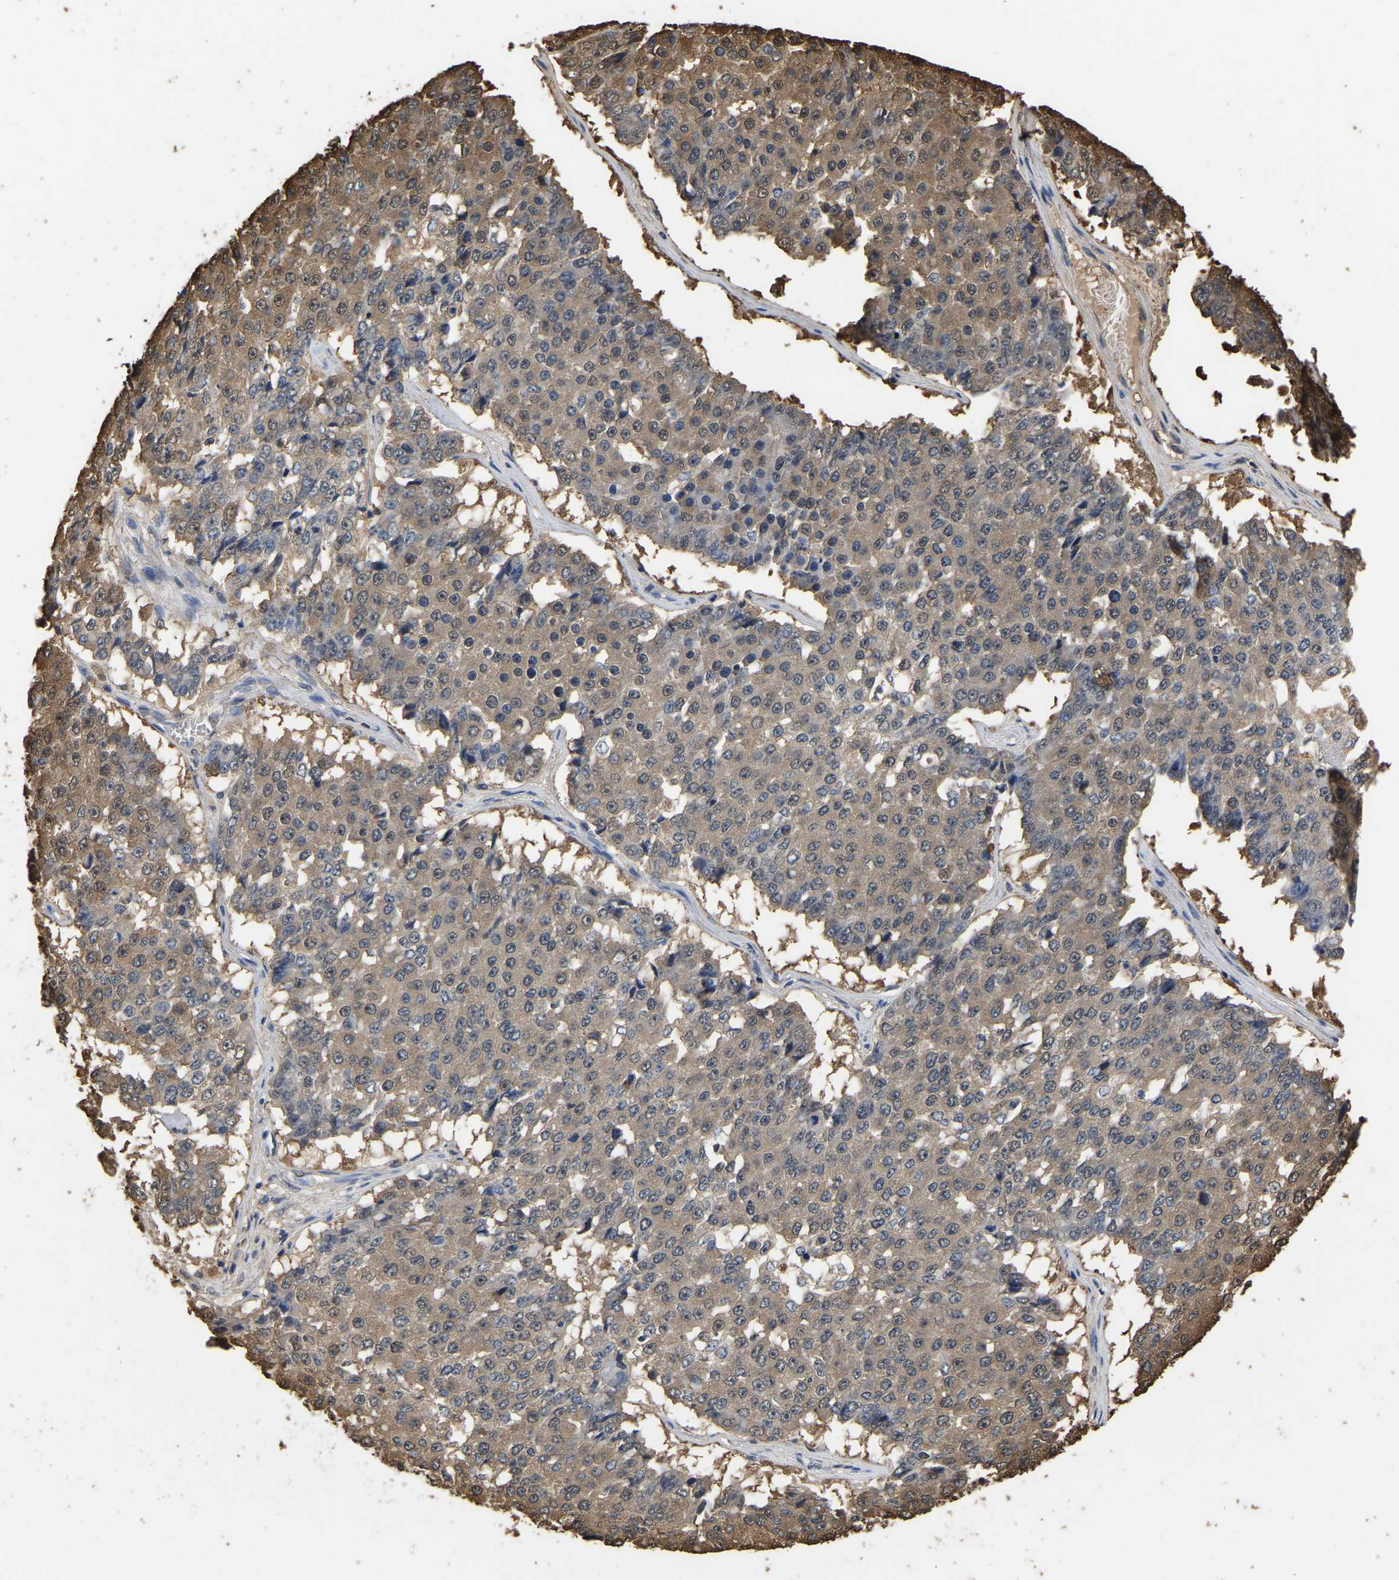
{"staining": {"intensity": "weak", "quantity": ">75%", "location": "cytoplasmic/membranous"}, "tissue": "pancreatic cancer", "cell_type": "Tumor cells", "image_type": "cancer", "snomed": [{"axis": "morphology", "description": "Adenocarcinoma, NOS"}, {"axis": "topography", "description": "Pancreas"}], "caption": "IHC photomicrograph of pancreatic cancer (adenocarcinoma) stained for a protein (brown), which displays low levels of weak cytoplasmic/membranous staining in approximately >75% of tumor cells.", "gene": "LDHB", "patient": {"sex": "male", "age": 50}}